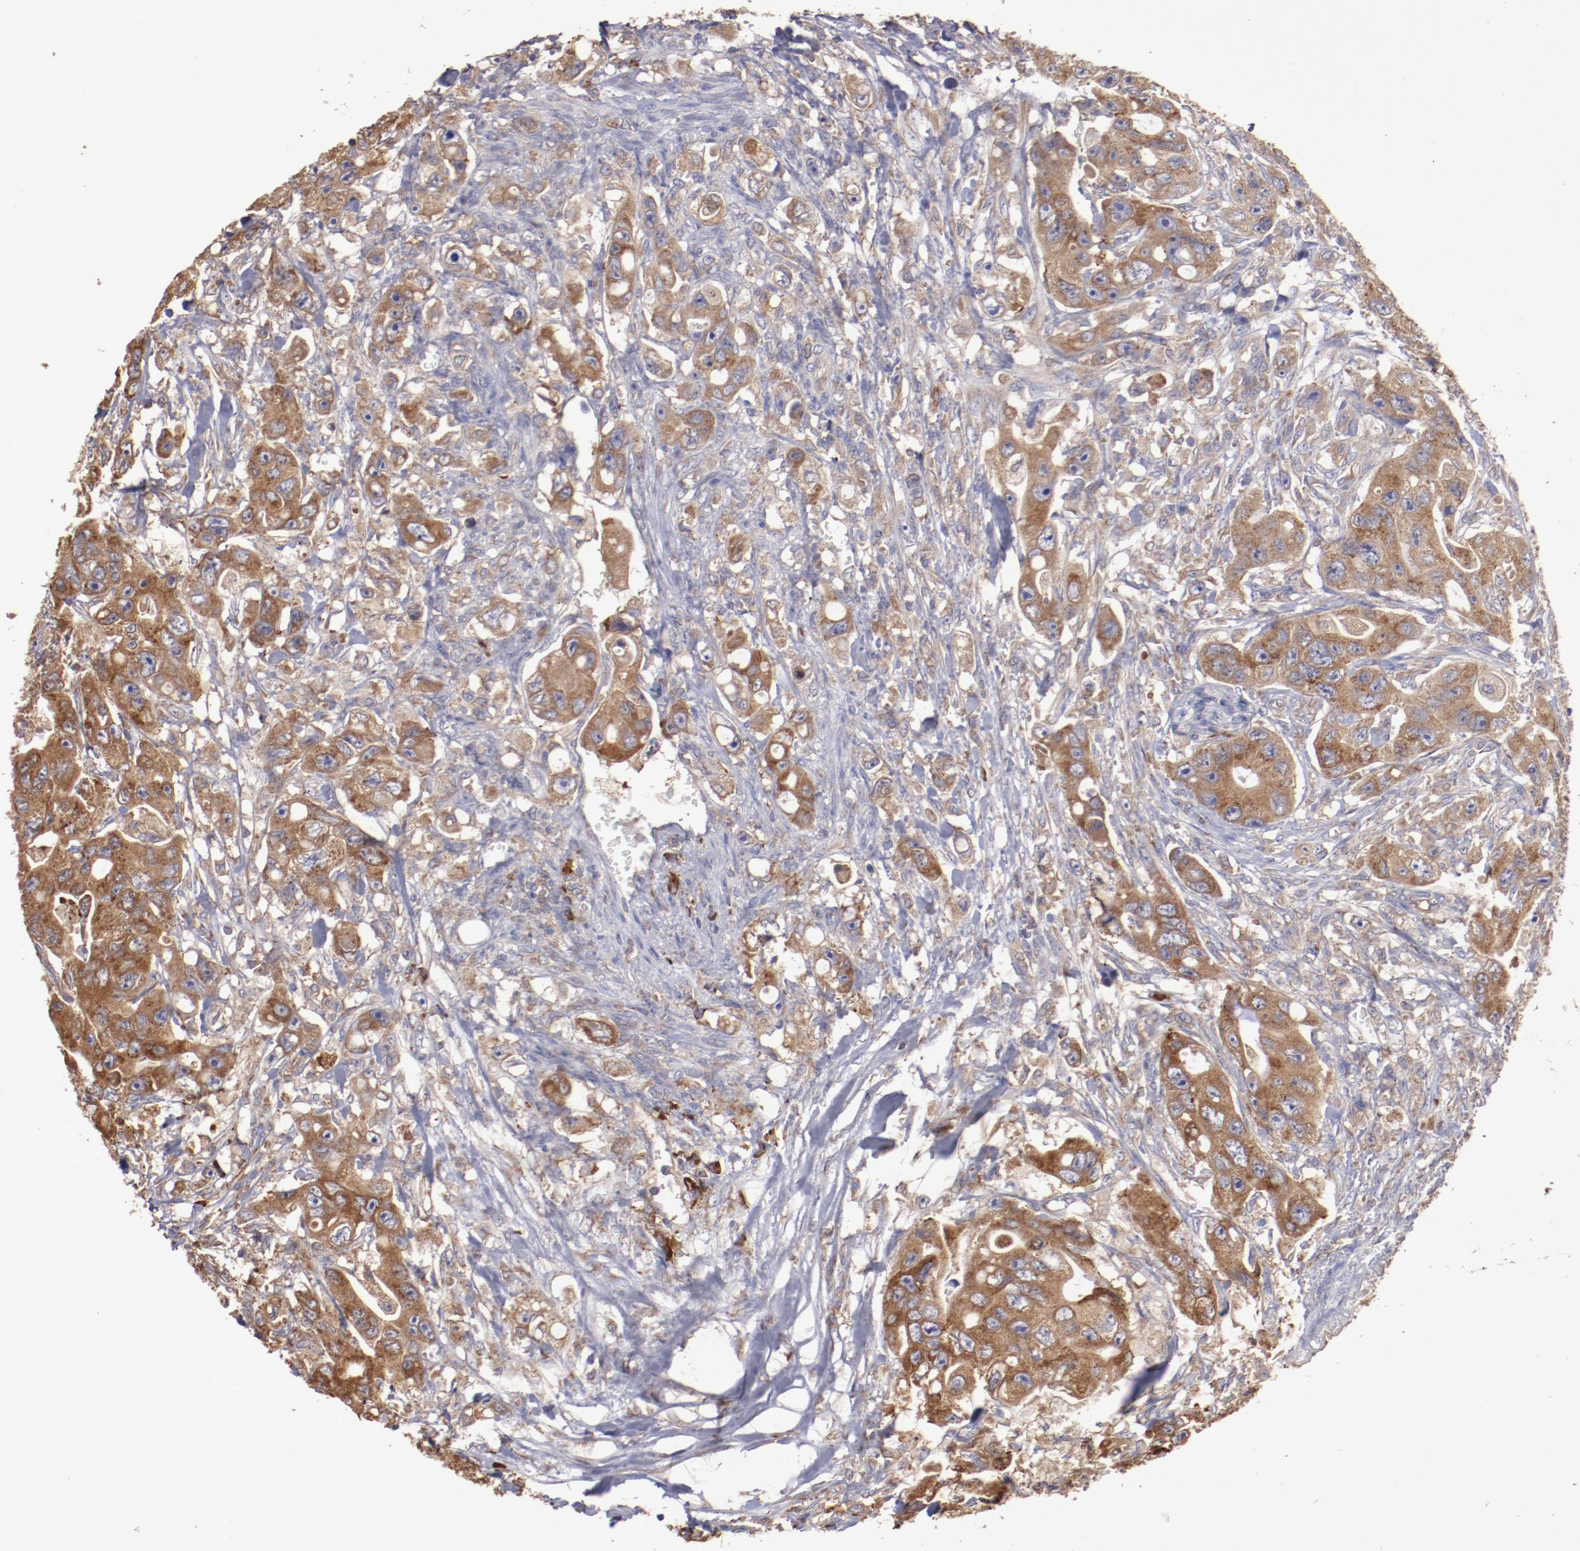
{"staining": {"intensity": "moderate", "quantity": ">75%", "location": "cytoplasmic/membranous"}, "tissue": "colorectal cancer", "cell_type": "Tumor cells", "image_type": "cancer", "snomed": [{"axis": "morphology", "description": "Adenocarcinoma, NOS"}, {"axis": "topography", "description": "Colon"}], "caption": "Tumor cells demonstrate moderate cytoplasmic/membranous staining in approximately >75% of cells in colorectal adenocarcinoma.", "gene": "NFKBIE", "patient": {"sex": "female", "age": 46}}